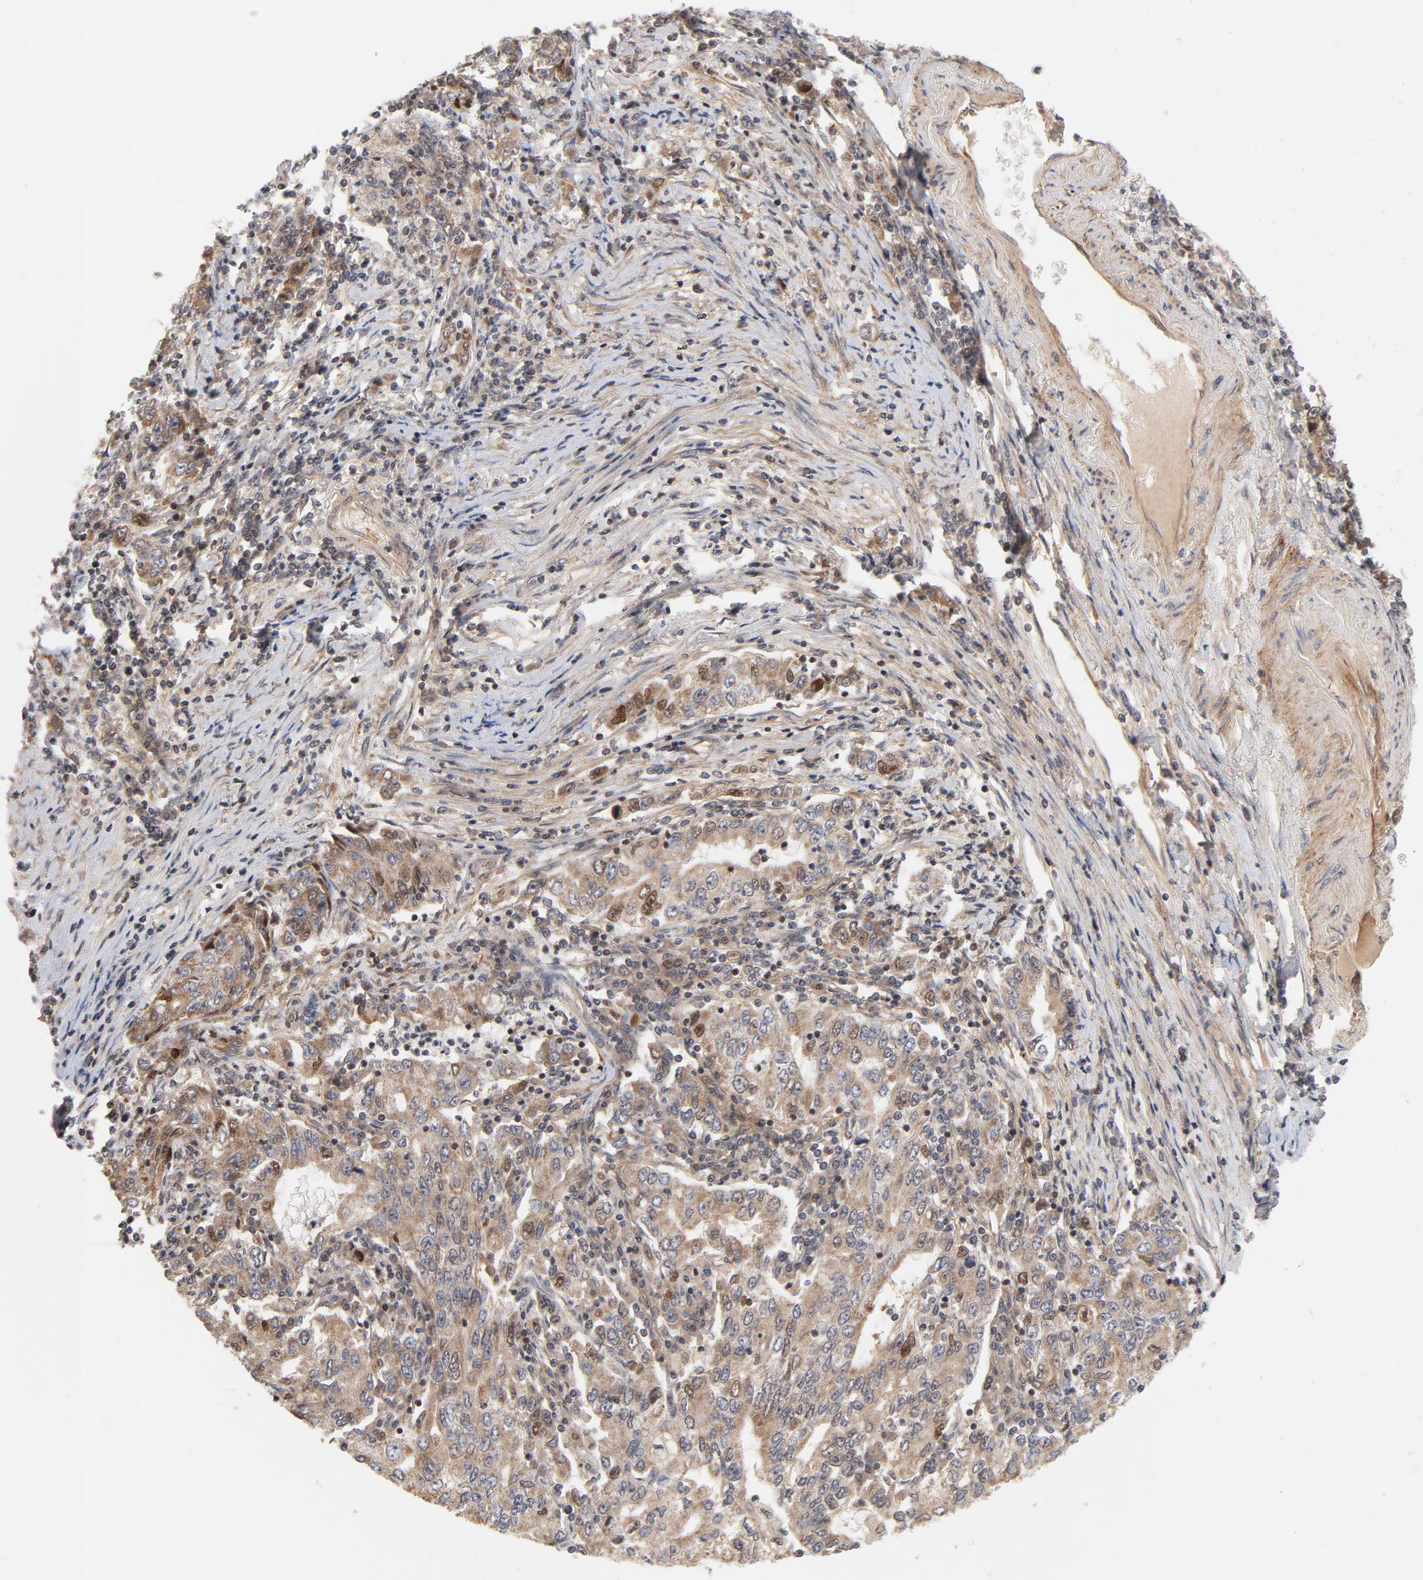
{"staining": {"intensity": "moderate", "quantity": ">75%", "location": "cytoplasmic/membranous"}, "tissue": "stomach cancer", "cell_type": "Tumor cells", "image_type": "cancer", "snomed": [{"axis": "morphology", "description": "Adenocarcinoma, NOS"}, {"axis": "topography", "description": "Stomach, lower"}], "caption": "Immunohistochemical staining of stomach cancer (adenocarcinoma) displays medium levels of moderate cytoplasmic/membranous staining in about >75% of tumor cells.", "gene": "DNAAF2", "patient": {"sex": "female", "age": 72}}